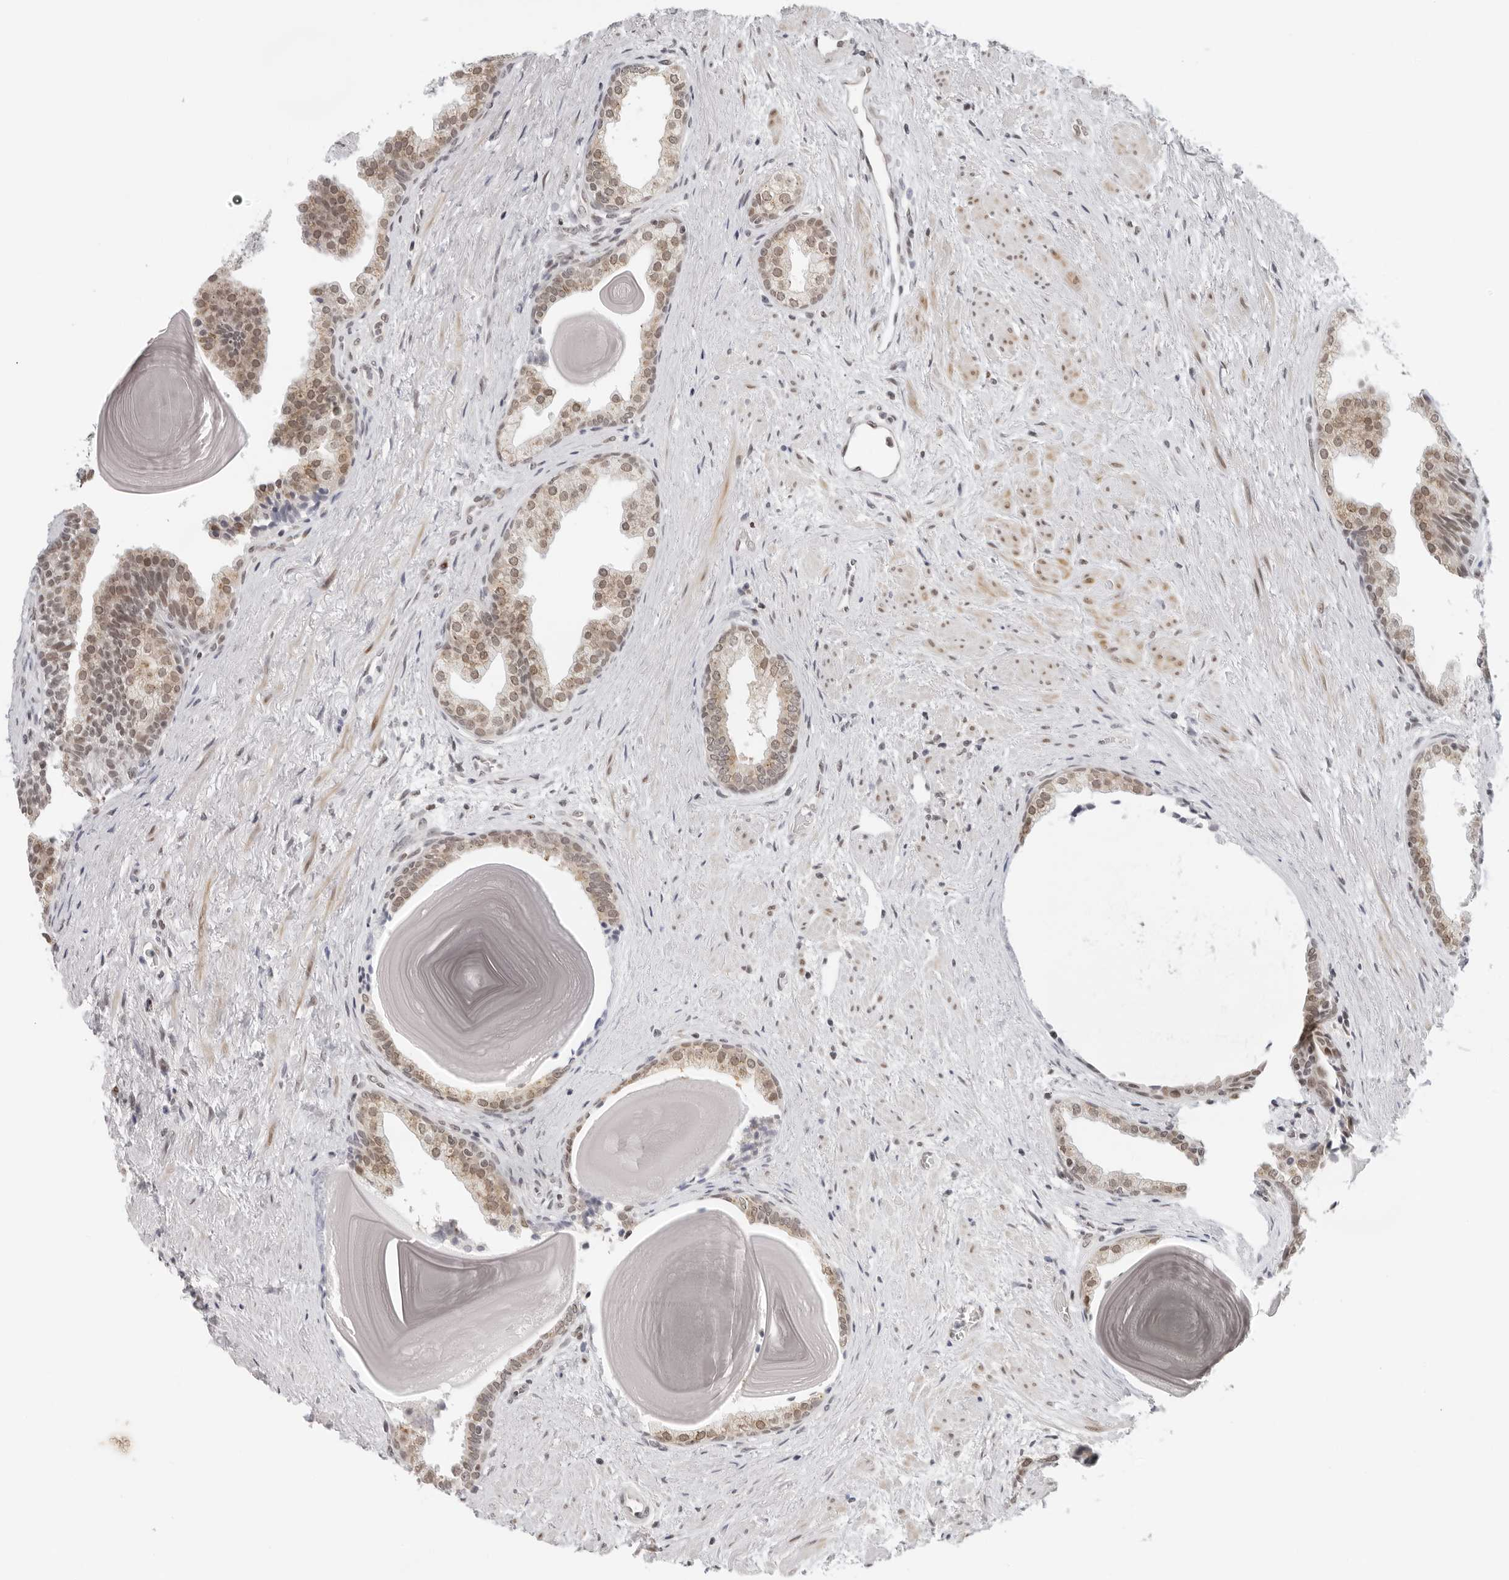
{"staining": {"intensity": "moderate", "quantity": ">75%", "location": "cytoplasmic/membranous,nuclear"}, "tissue": "prostate", "cell_type": "Glandular cells", "image_type": "normal", "snomed": [{"axis": "morphology", "description": "Normal tissue, NOS"}, {"axis": "topography", "description": "Prostate"}], "caption": "Brown immunohistochemical staining in benign human prostate reveals moderate cytoplasmic/membranous,nuclear staining in about >75% of glandular cells. Using DAB (3,3'-diaminobenzidine) (brown) and hematoxylin (blue) stains, captured at high magnification using brightfield microscopy.", "gene": "TOX4", "patient": {"sex": "male", "age": 48}}